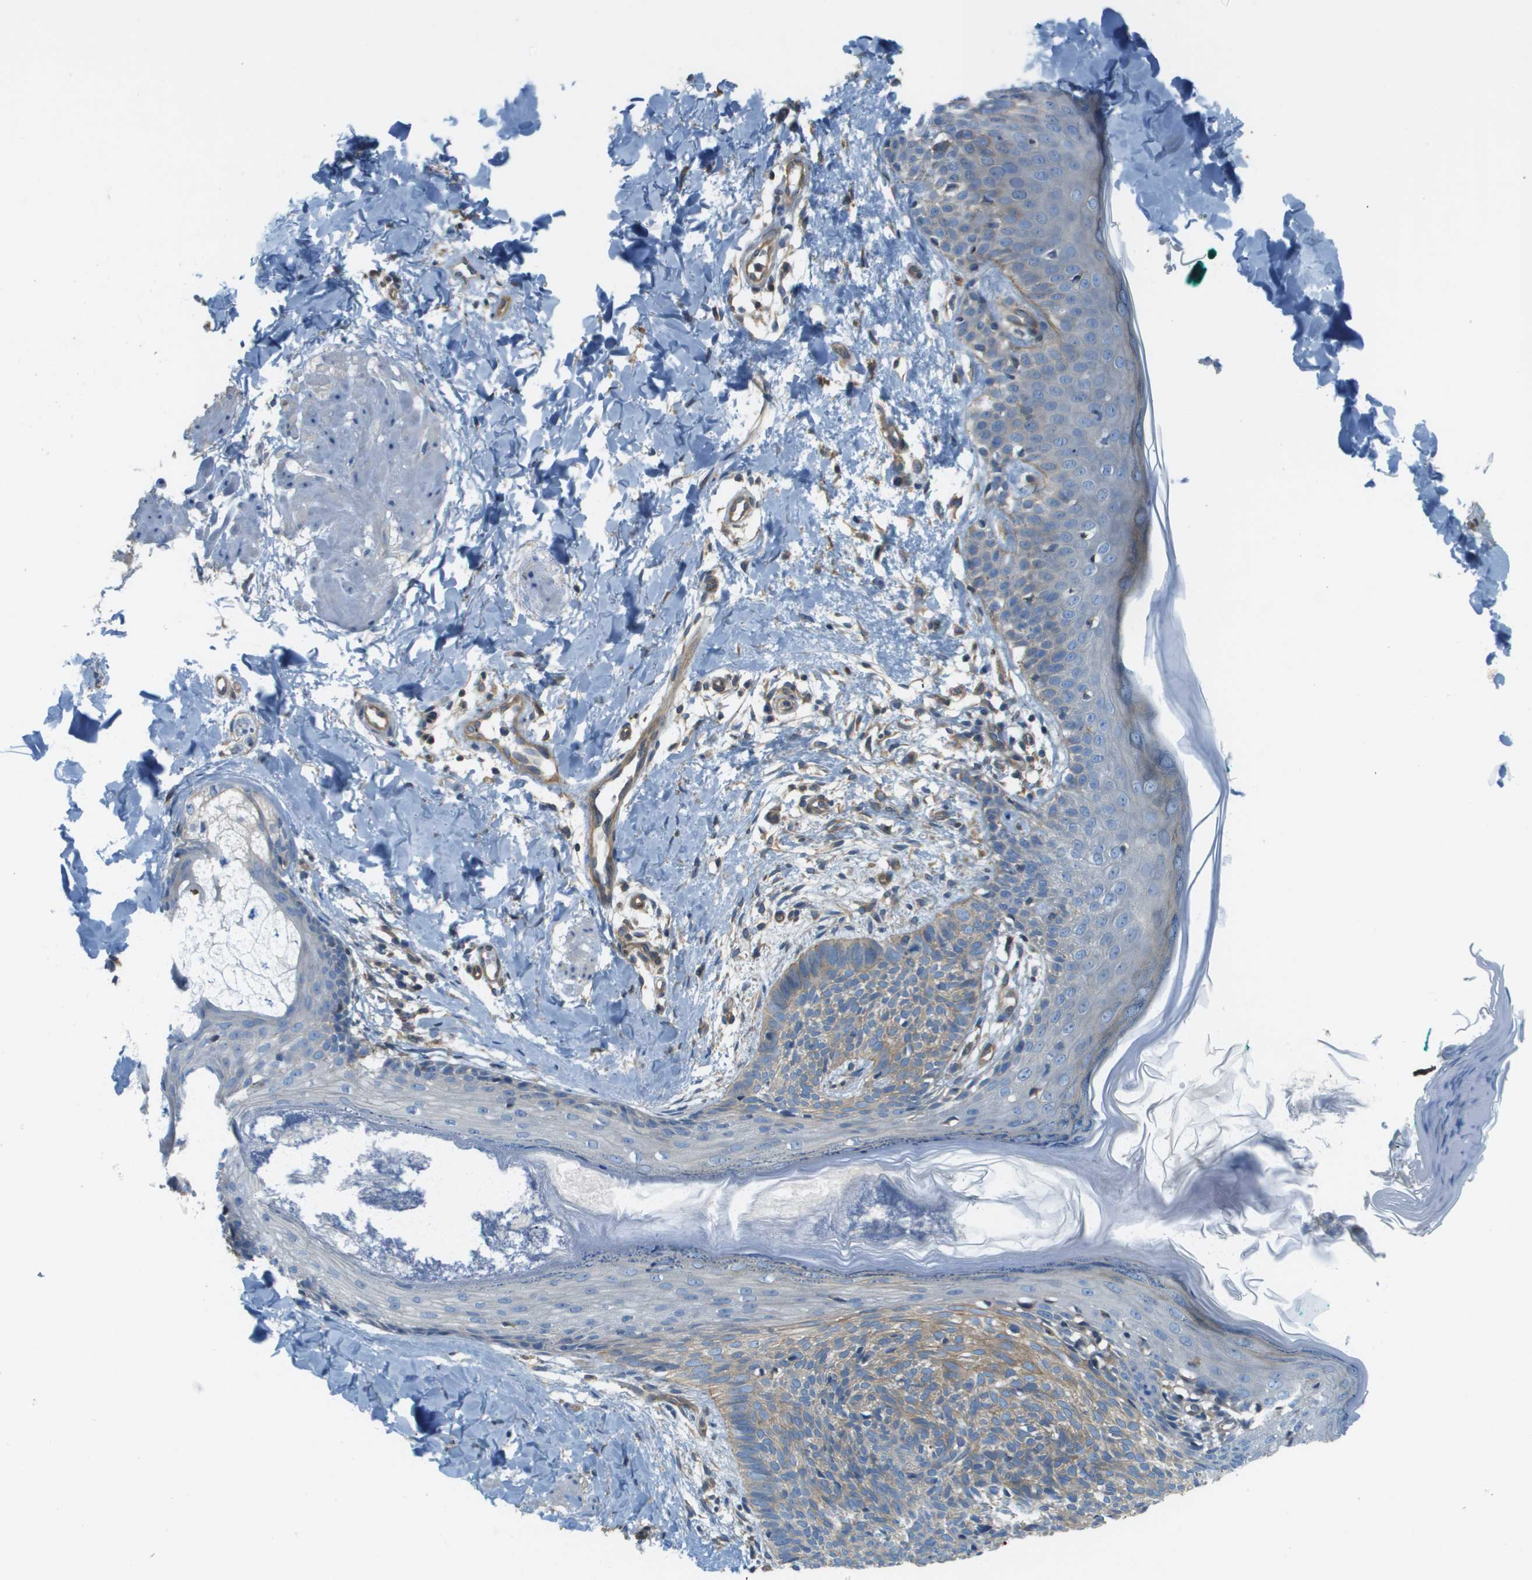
{"staining": {"intensity": "weak", "quantity": "<25%", "location": "cytoplasmic/membranous"}, "tissue": "skin cancer", "cell_type": "Tumor cells", "image_type": "cancer", "snomed": [{"axis": "morphology", "description": "Basal cell carcinoma"}, {"axis": "topography", "description": "Skin"}], "caption": "Tumor cells show no significant protein staining in basal cell carcinoma (skin).", "gene": "DNAJB11", "patient": {"sex": "male", "age": 60}}